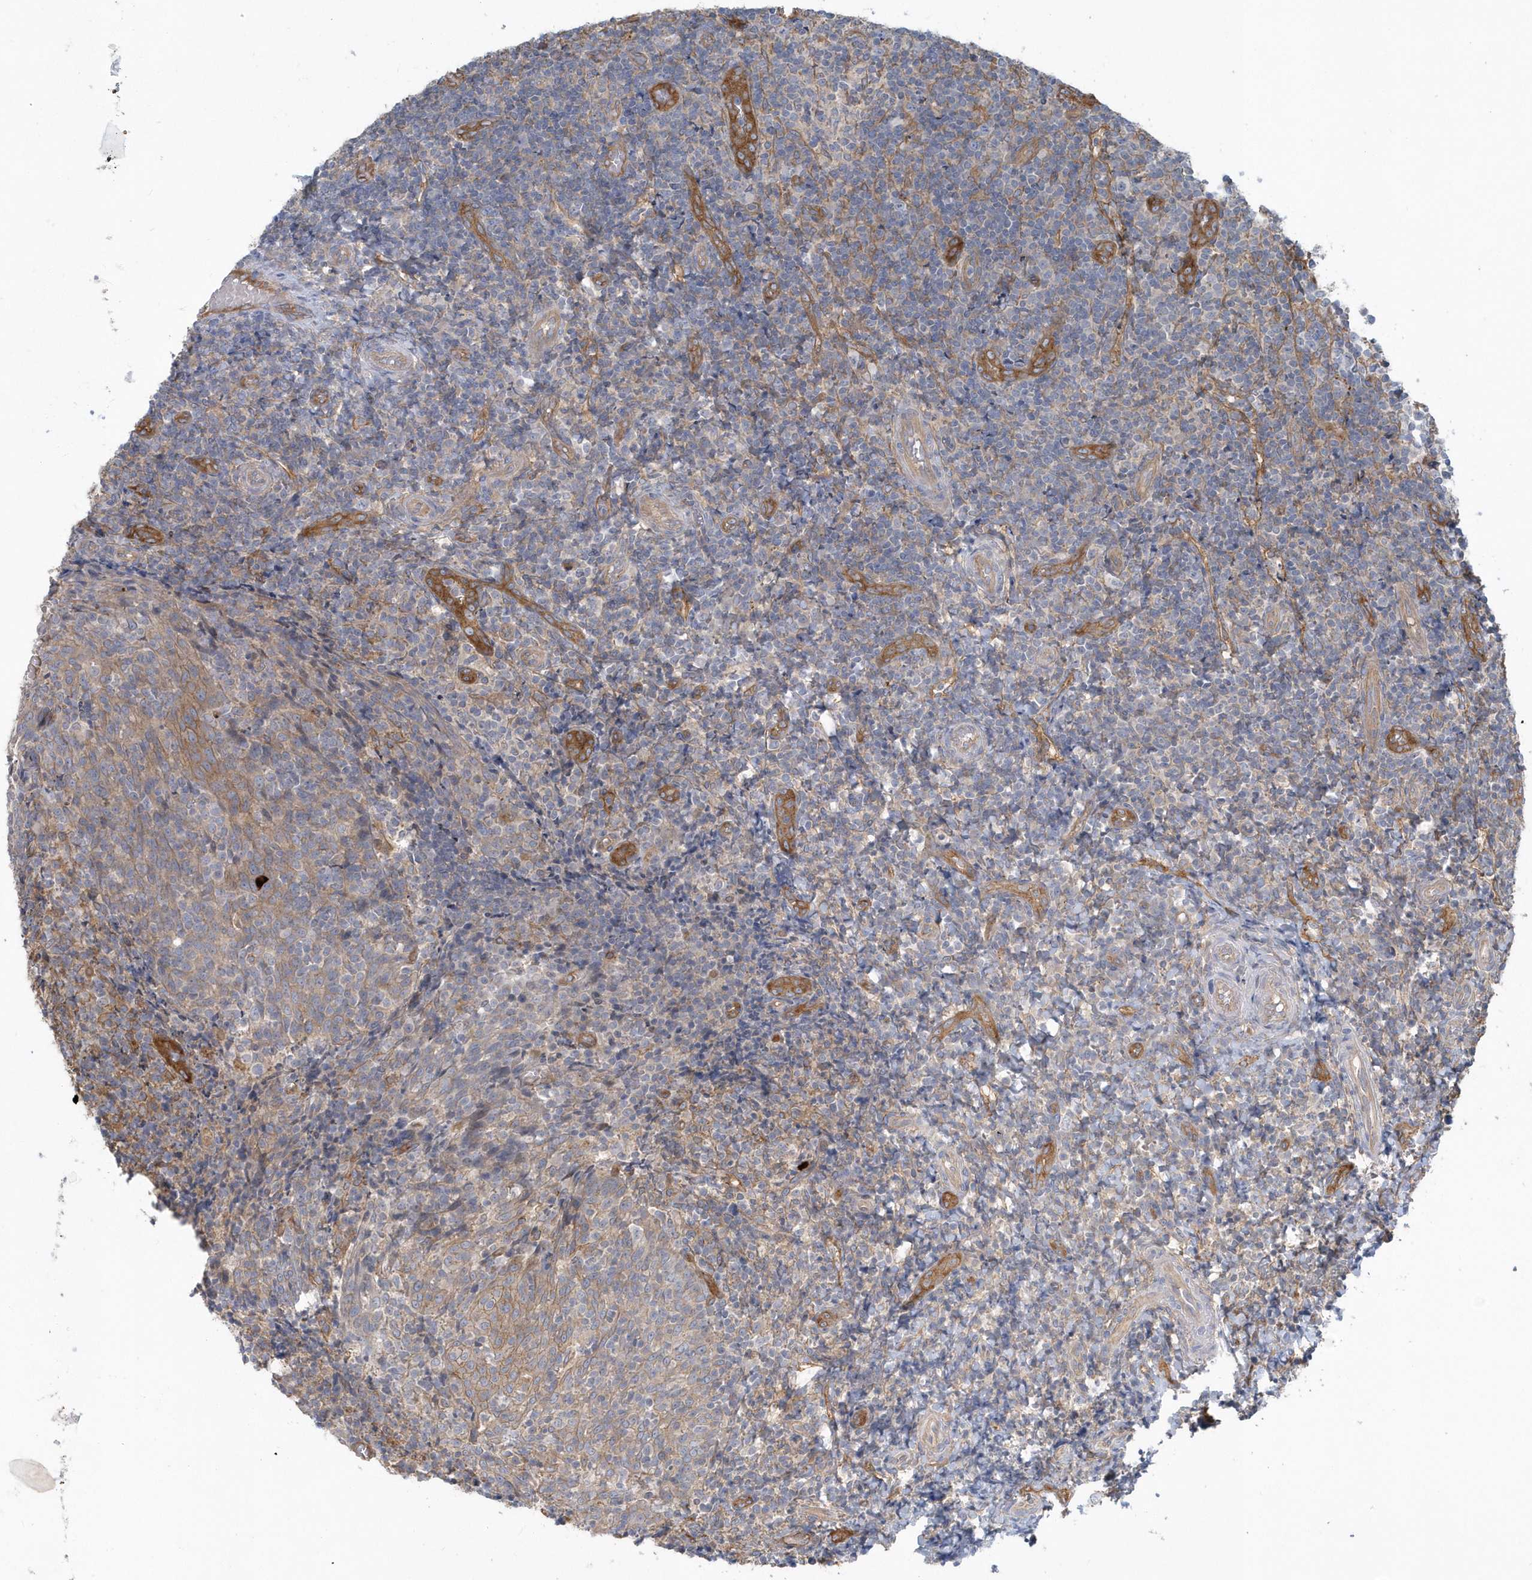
{"staining": {"intensity": "negative", "quantity": "none", "location": "none"}, "tissue": "tonsil", "cell_type": "Germinal center cells", "image_type": "normal", "snomed": [{"axis": "morphology", "description": "Normal tissue, NOS"}, {"axis": "topography", "description": "Tonsil"}], "caption": "Immunohistochemistry image of unremarkable human tonsil stained for a protein (brown), which demonstrates no expression in germinal center cells.", "gene": "RAI14", "patient": {"sex": "female", "age": 19}}